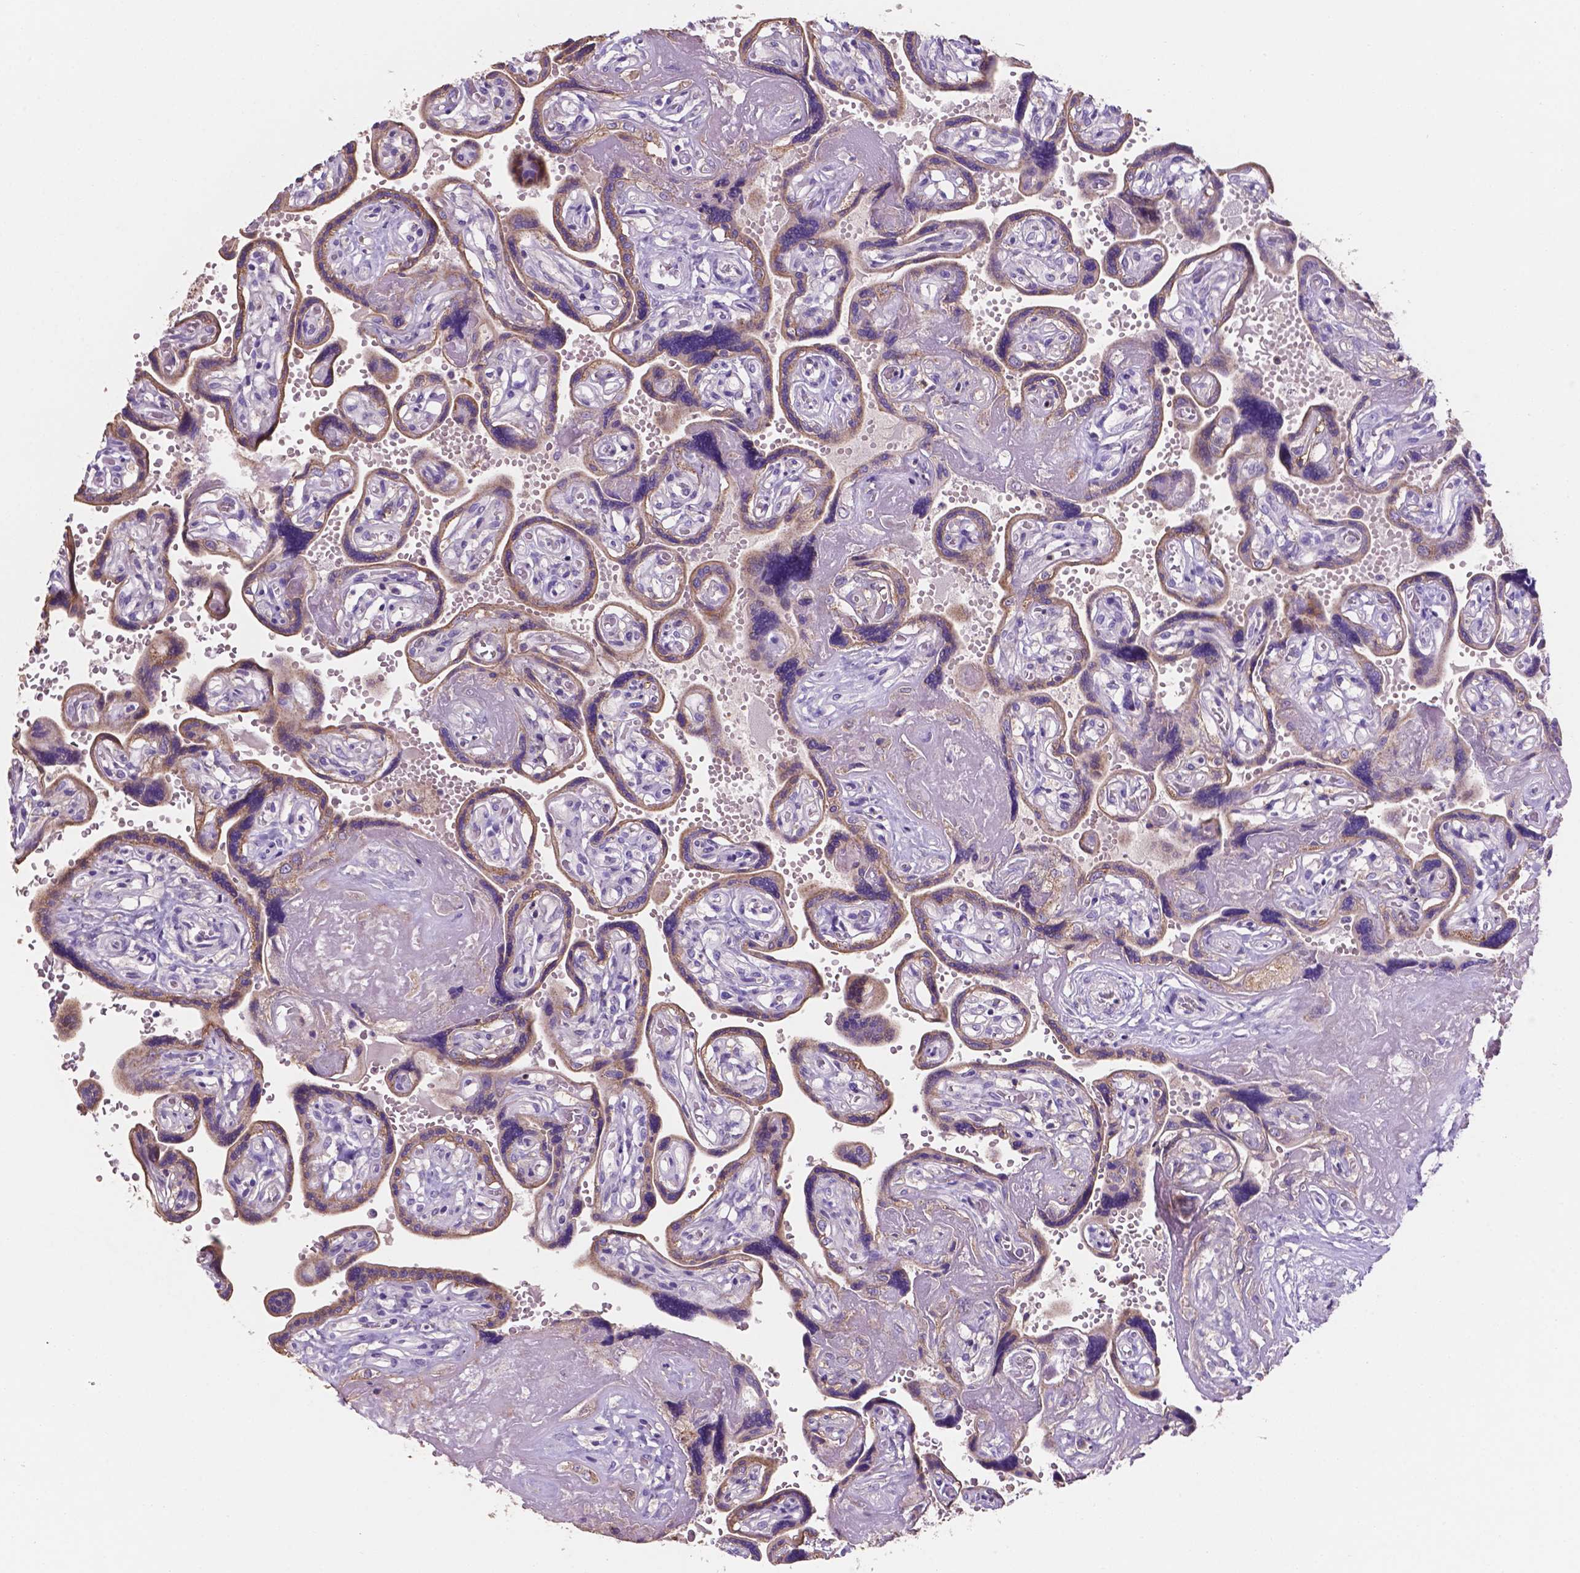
{"staining": {"intensity": "negative", "quantity": "none", "location": "none"}, "tissue": "placenta", "cell_type": "Decidual cells", "image_type": "normal", "snomed": [{"axis": "morphology", "description": "Normal tissue, NOS"}, {"axis": "topography", "description": "Placenta"}], "caption": "Histopathology image shows no significant protein staining in decidual cells of normal placenta. (DAB IHC with hematoxylin counter stain).", "gene": "MKRN2OS", "patient": {"sex": "female", "age": 32}}